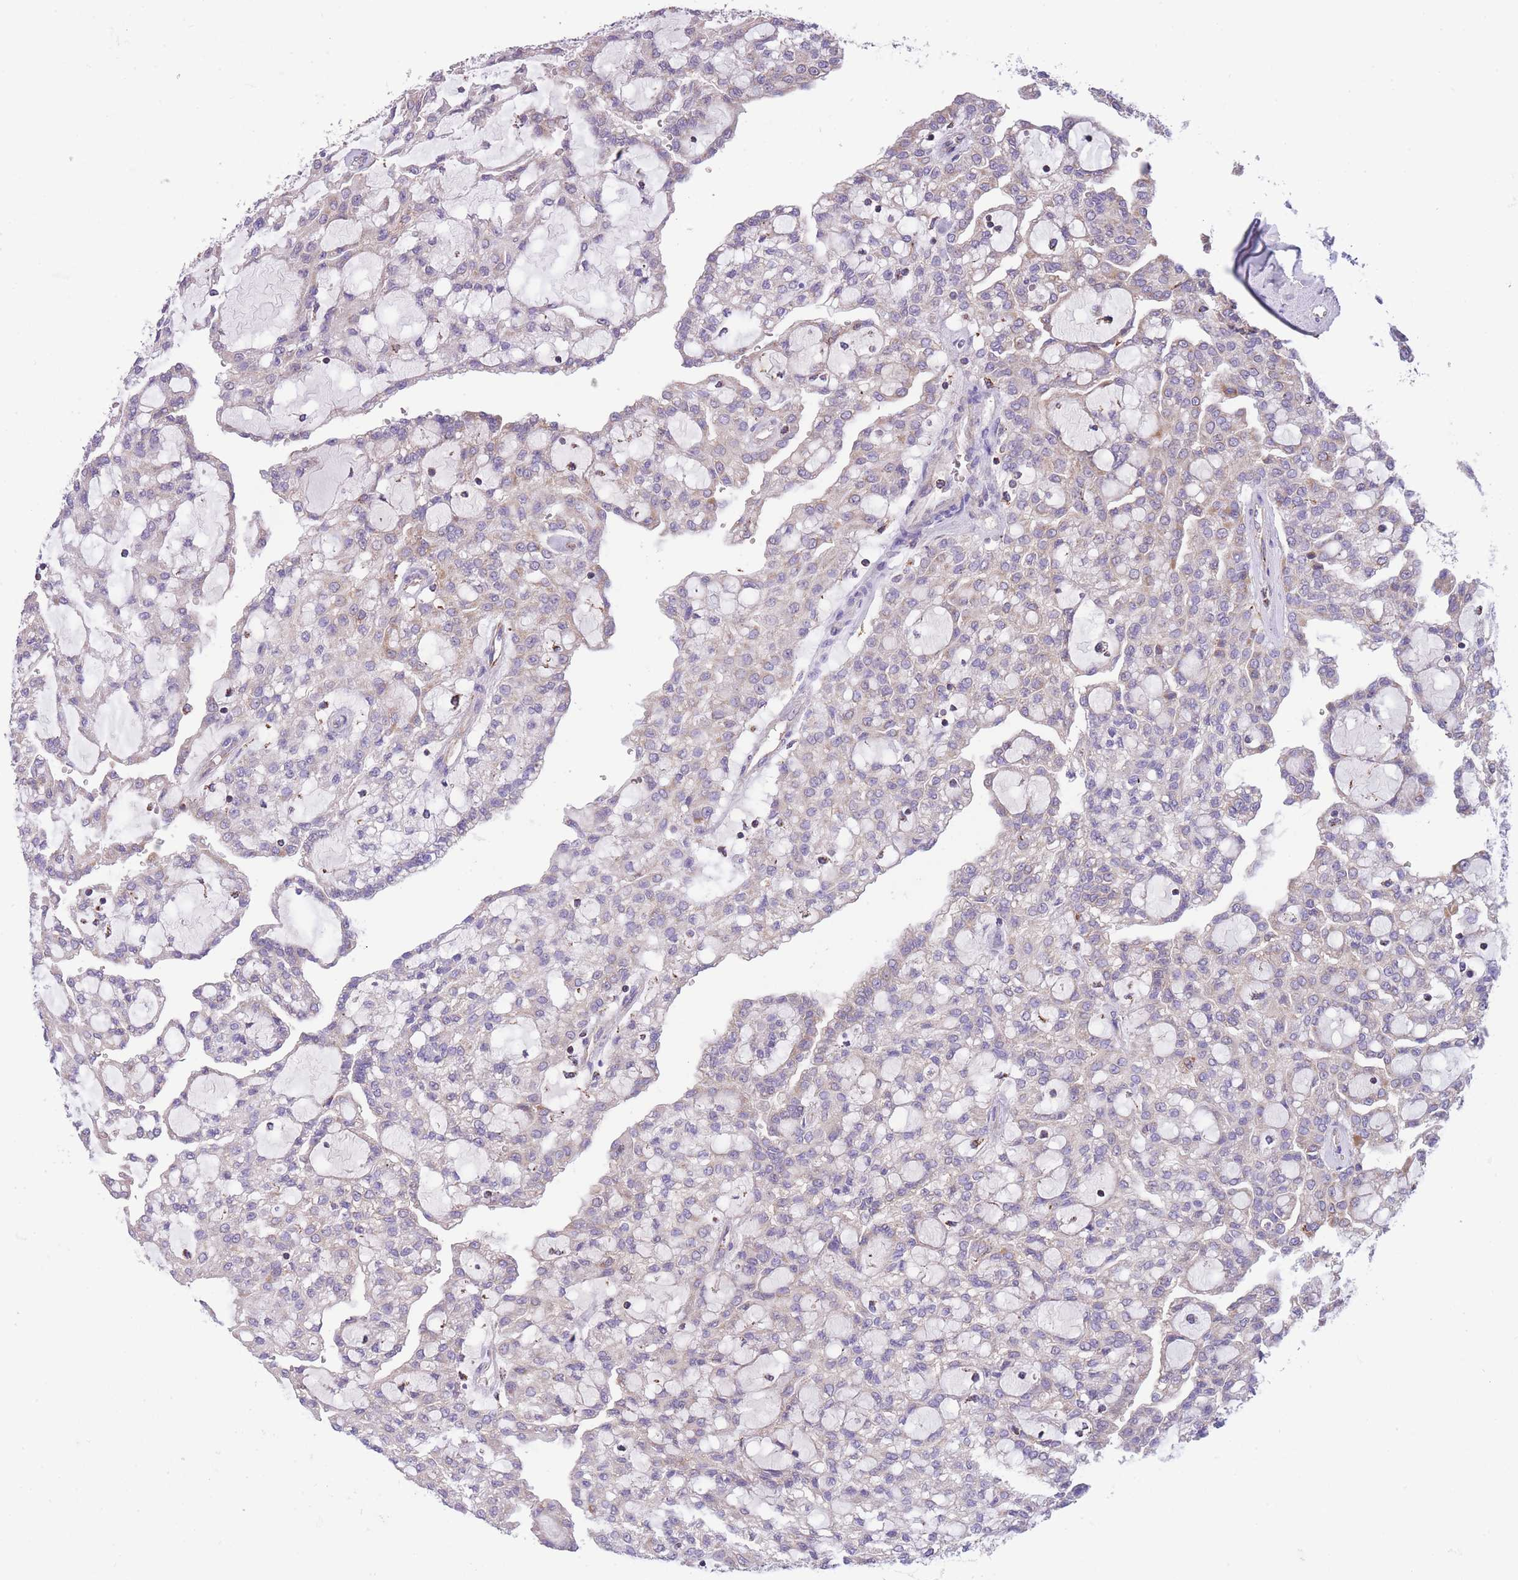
{"staining": {"intensity": "negative", "quantity": "none", "location": "none"}, "tissue": "renal cancer", "cell_type": "Tumor cells", "image_type": "cancer", "snomed": [{"axis": "morphology", "description": "Adenocarcinoma, NOS"}, {"axis": "topography", "description": "Kidney"}], "caption": "High power microscopy image of an immunohistochemistry micrograph of renal cancer, revealing no significant expression in tumor cells.", "gene": "ST3GAL3", "patient": {"sex": "male", "age": 63}}